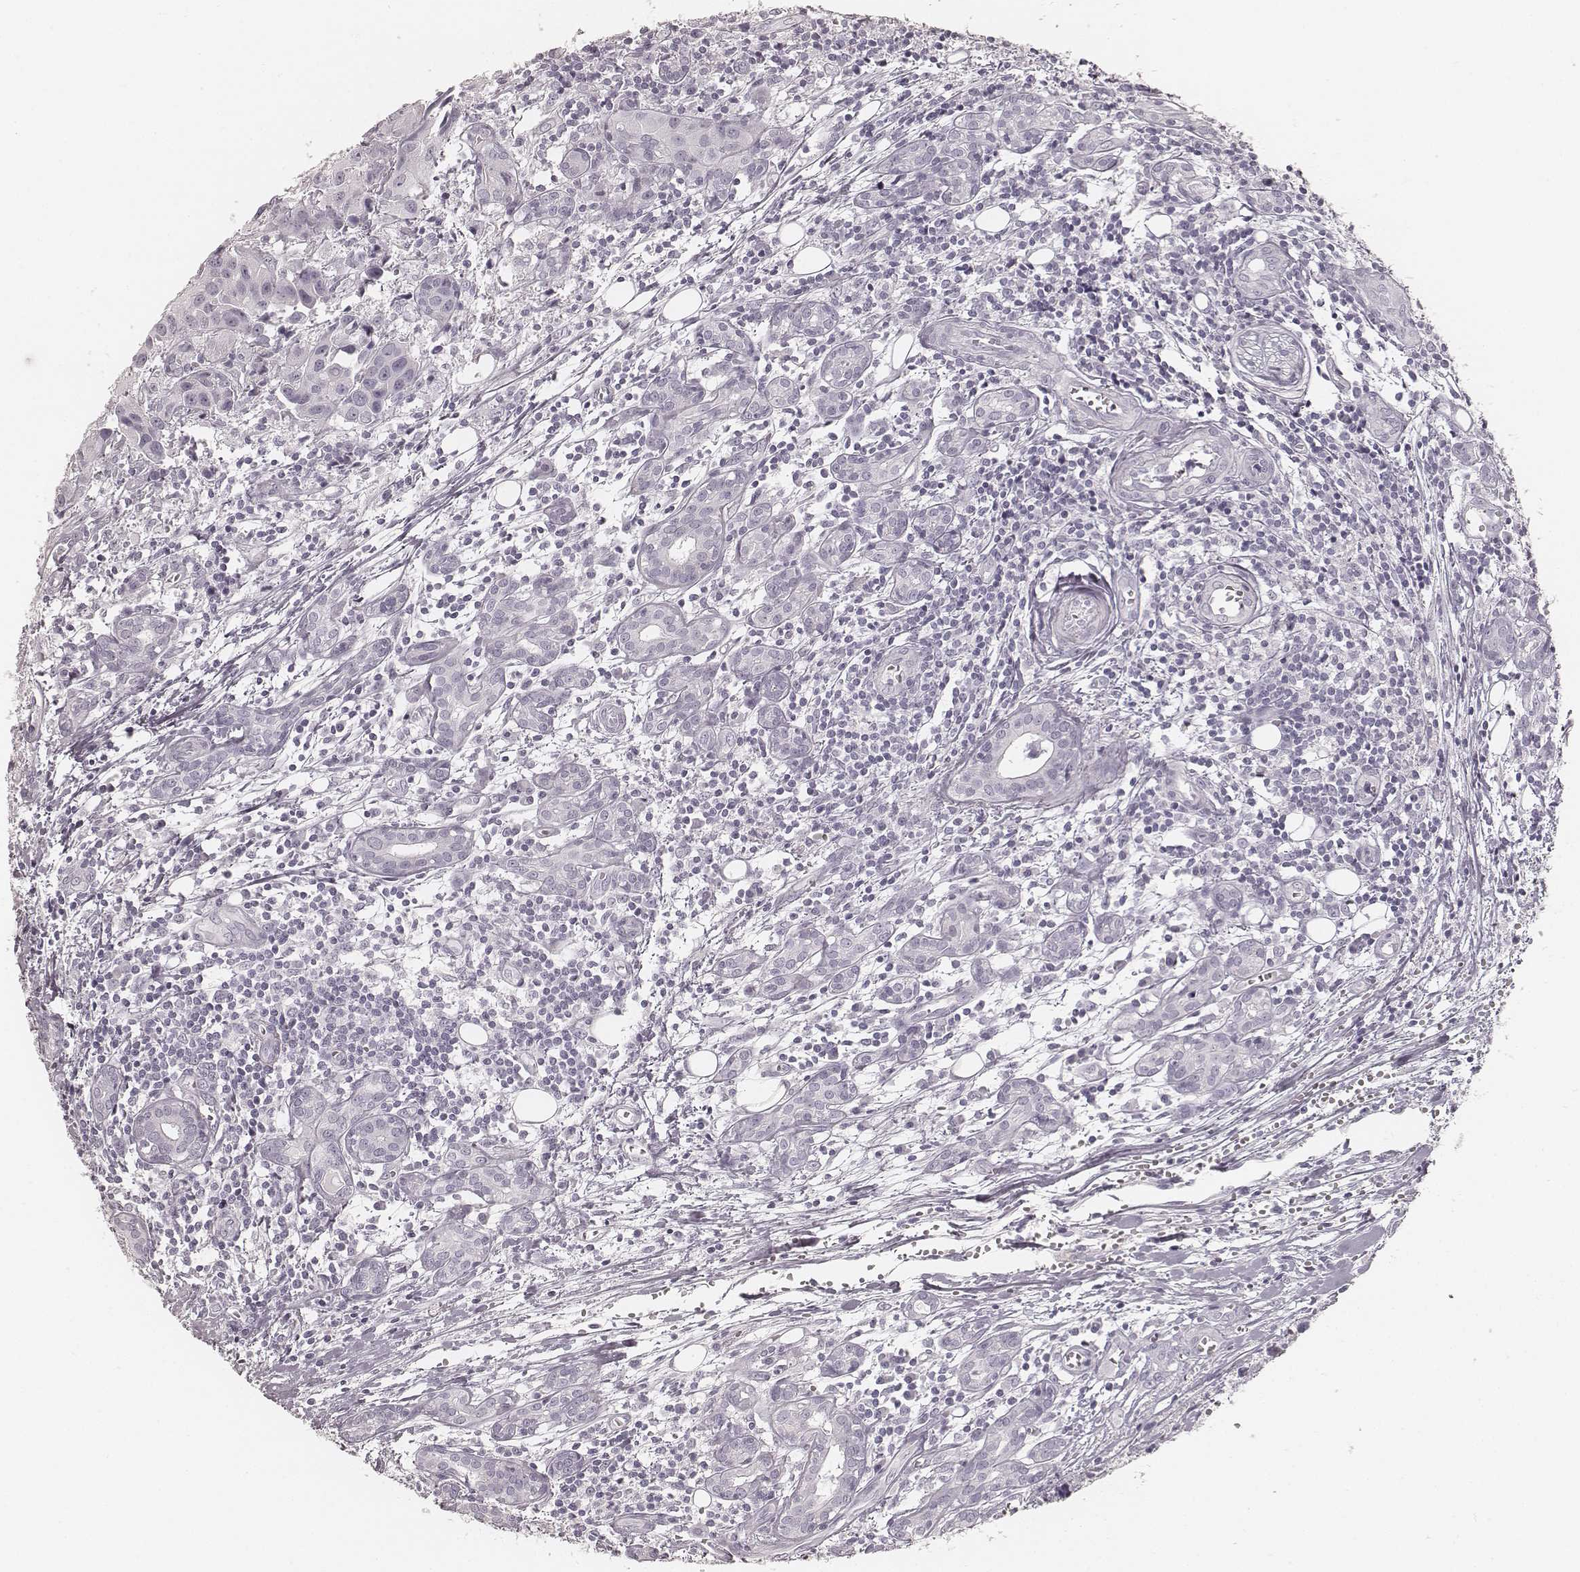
{"staining": {"intensity": "negative", "quantity": "none", "location": "none"}, "tissue": "head and neck cancer", "cell_type": "Tumor cells", "image_type": "cancer", "snomed": [{"axis": "morphology", "description": "Adenocarcinoma, NOS"}, {"axis": "topography", "description": "Head-Neck"}], "caption": "Human head and neck cancer (adenocarcinoma) stained for a protein using immunohistochemistry displays no staining in tumor cells.", "gene": "KRT31", "patient": {"sex": "male", "age": 76}}